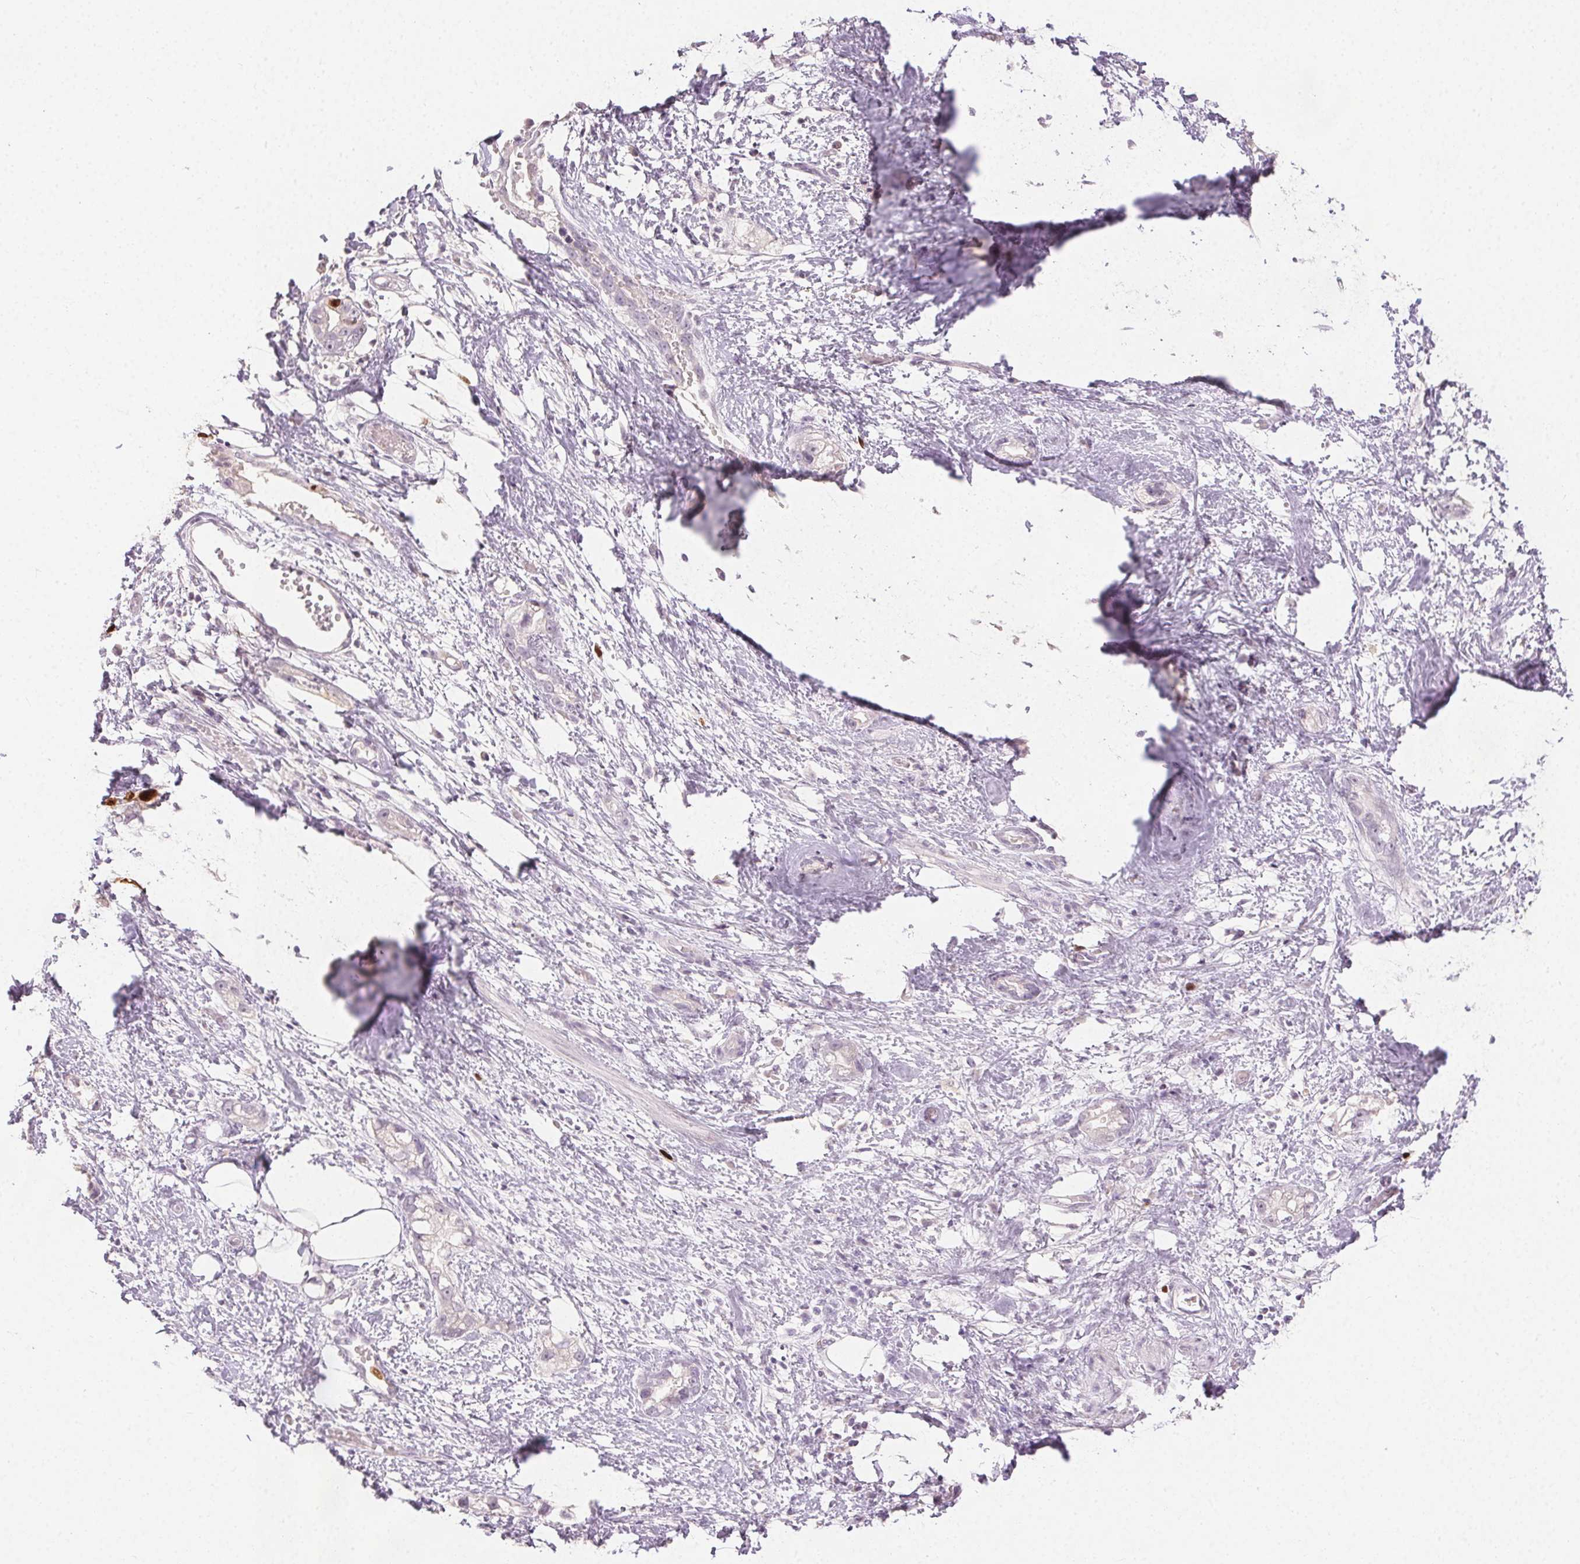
{"staining": {"intensity": "strong", "quantity": "<25%", "location": "nuclear"}, "tissue": "stomach cancer", "cell_type": "Tumor cells", "image_type": "cancer", "snomed": [{"axis": "morphology", "description": "Adenocarcinoma, NOS"}, {"axis": "topography", "description": "Stomach"}], "caption": "Stomach cancer tissue shows strong nuclear positivity in about <25% of tumor cells", "gene": "ANLN", "patient": {"sex": "male", "age": 55}}